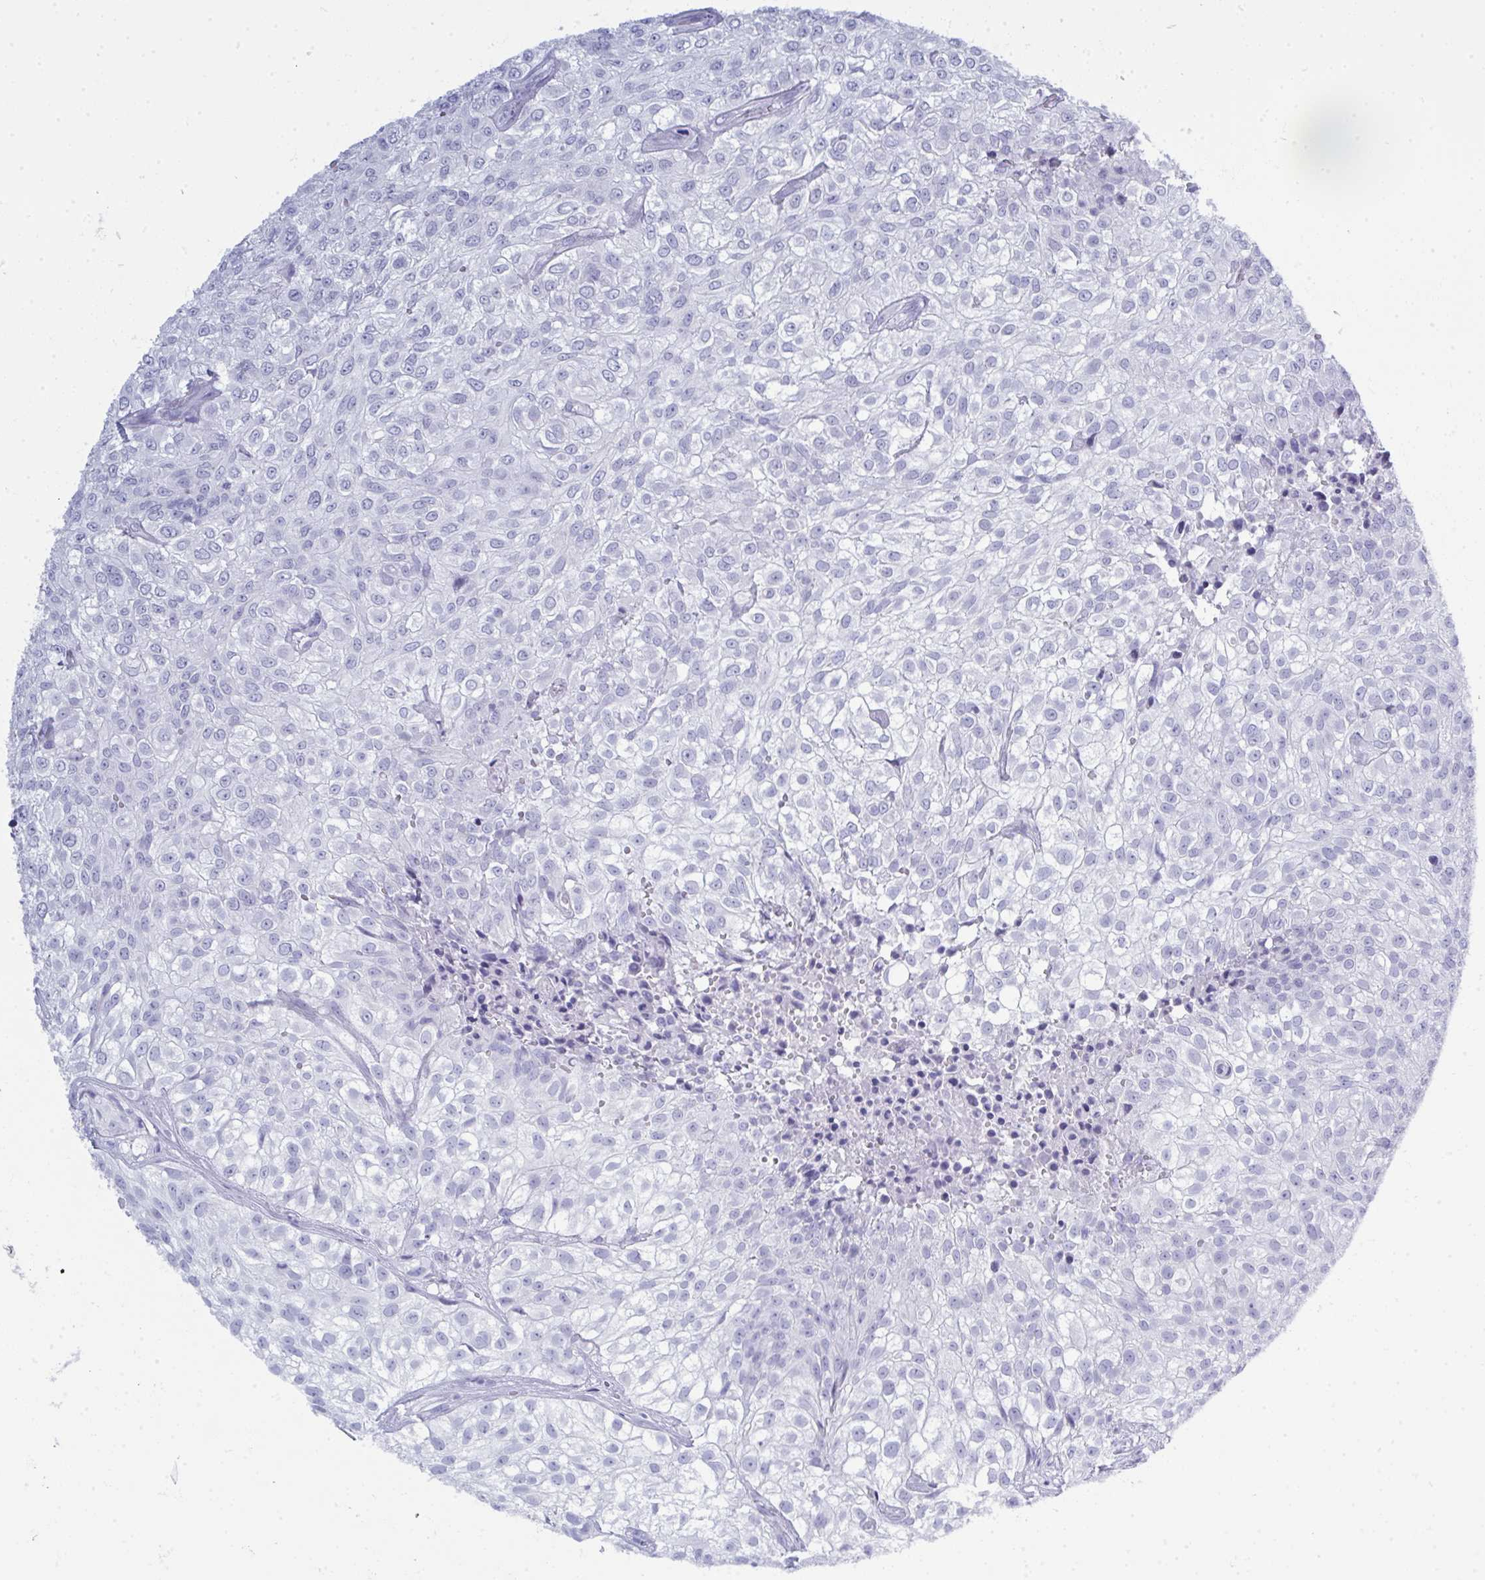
{"staining": {"intensity": "negative", "quantity": "none", "location": "none"}, "tissue": "urothelial cancer", "cell_type": "Tumor cells", "image_type": "cancer", "snomed": [{"axis": "morphology", "description": "Urothelial carcinoma, High grade"}, {"axis": "topography", "description": "Urinary bladder"}], "caption": "The histopathology image demonstrates no staining of tumor cells in urothelial cancer. (Stains: DAB immunohistochemistry with hematoxylin counter stain, Microscopy: brightfield microscopy at high magnification).", "gene": "QDPR", "patient": {"sex": "male", "age": 56}}